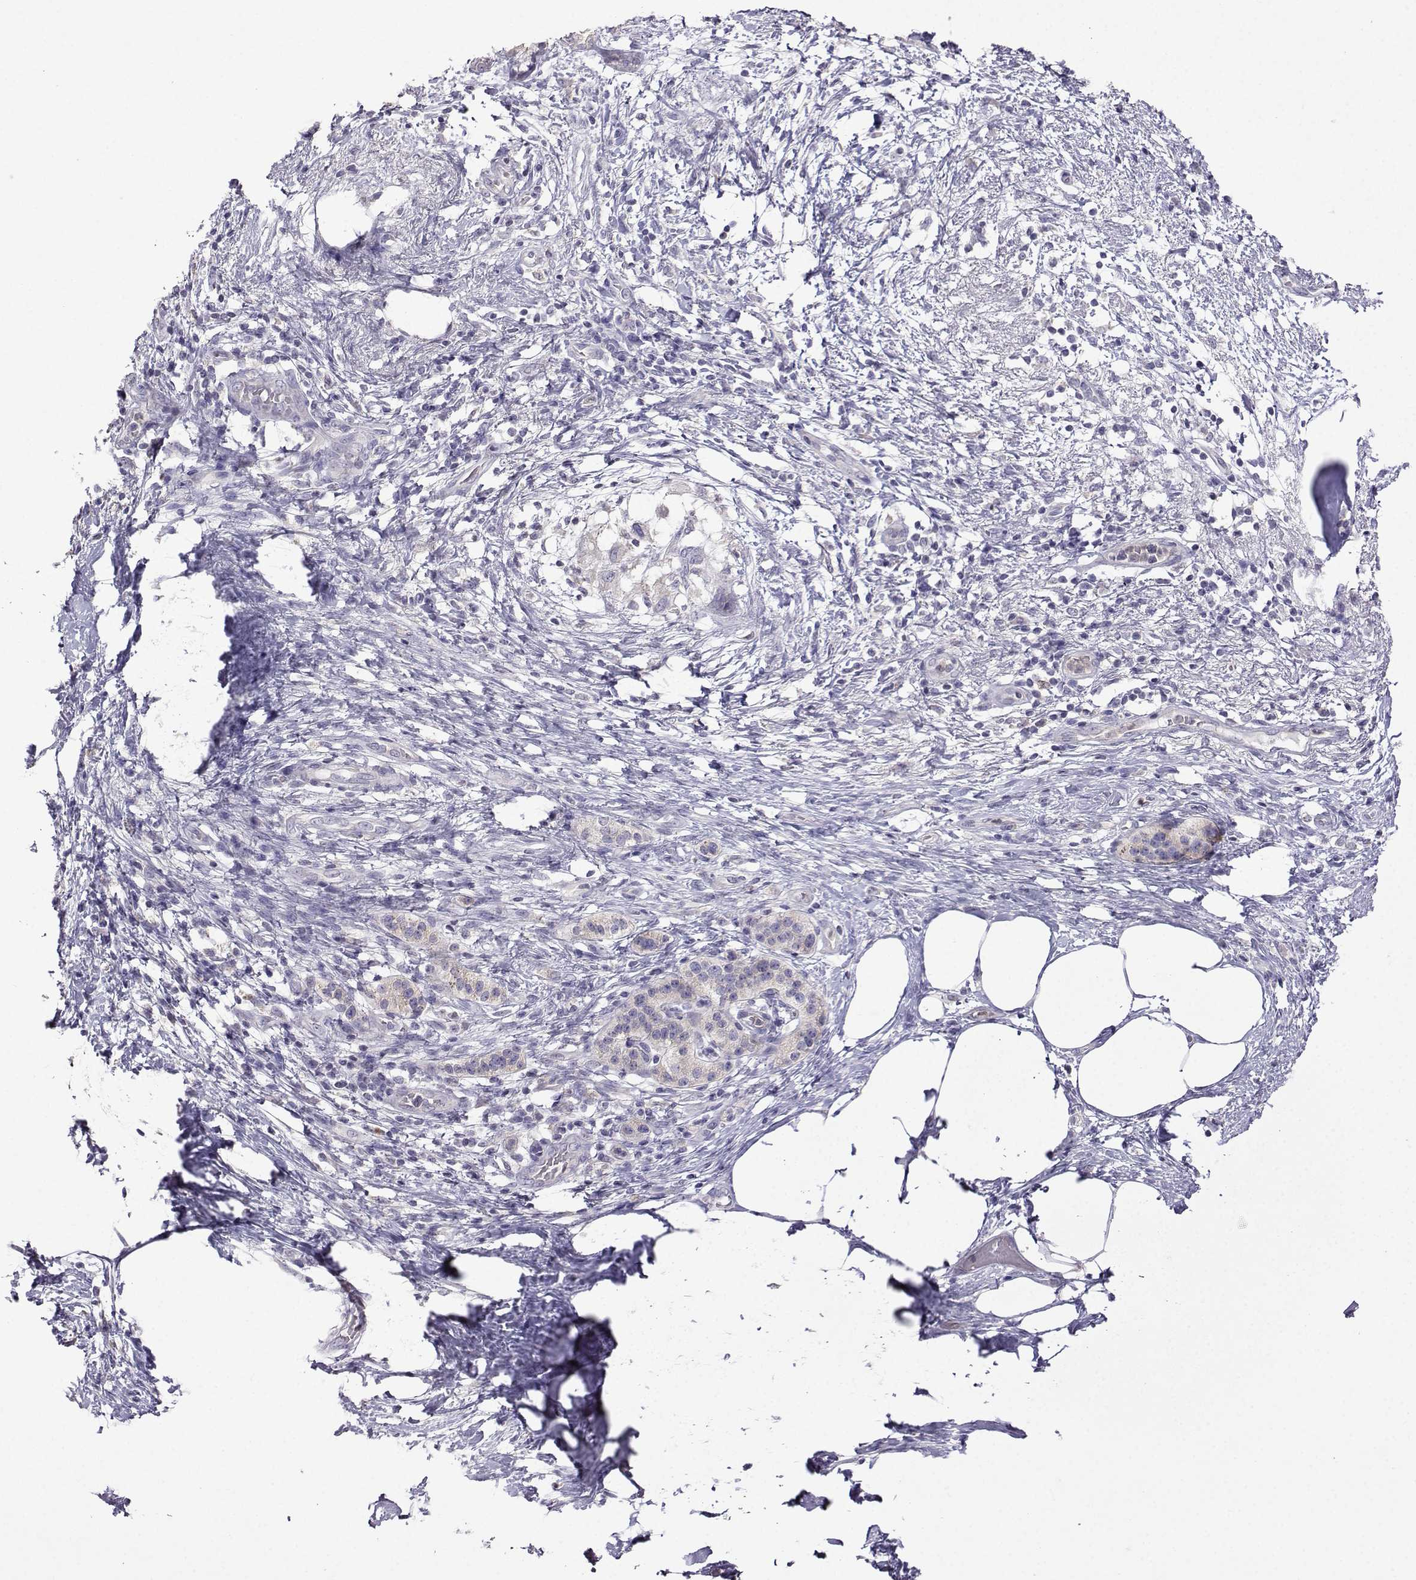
{"staining": {"intensity": "negative", "quantity": "none", "location": "none"}, "tissue": "pancreatic cancer", "cell_type": "Tumor cells", "image_type": "cancer", "snomed": [{"axis": "morphology", "description": "Adenocarcinoma, NOS"}, {"axis": "topography", "description": "Pancreas"}], "caption": "Tumor cells are negative for protein expression in human pancreatic cancer (adenocarcinoma). (DAB (3,3'-diaminobenzidine) immunohistochemistry (IHC) visualized using brightfield microscopy, high magnification).", "gene": "FCAMR", "patient": {"sex": "female", "age": 72}}